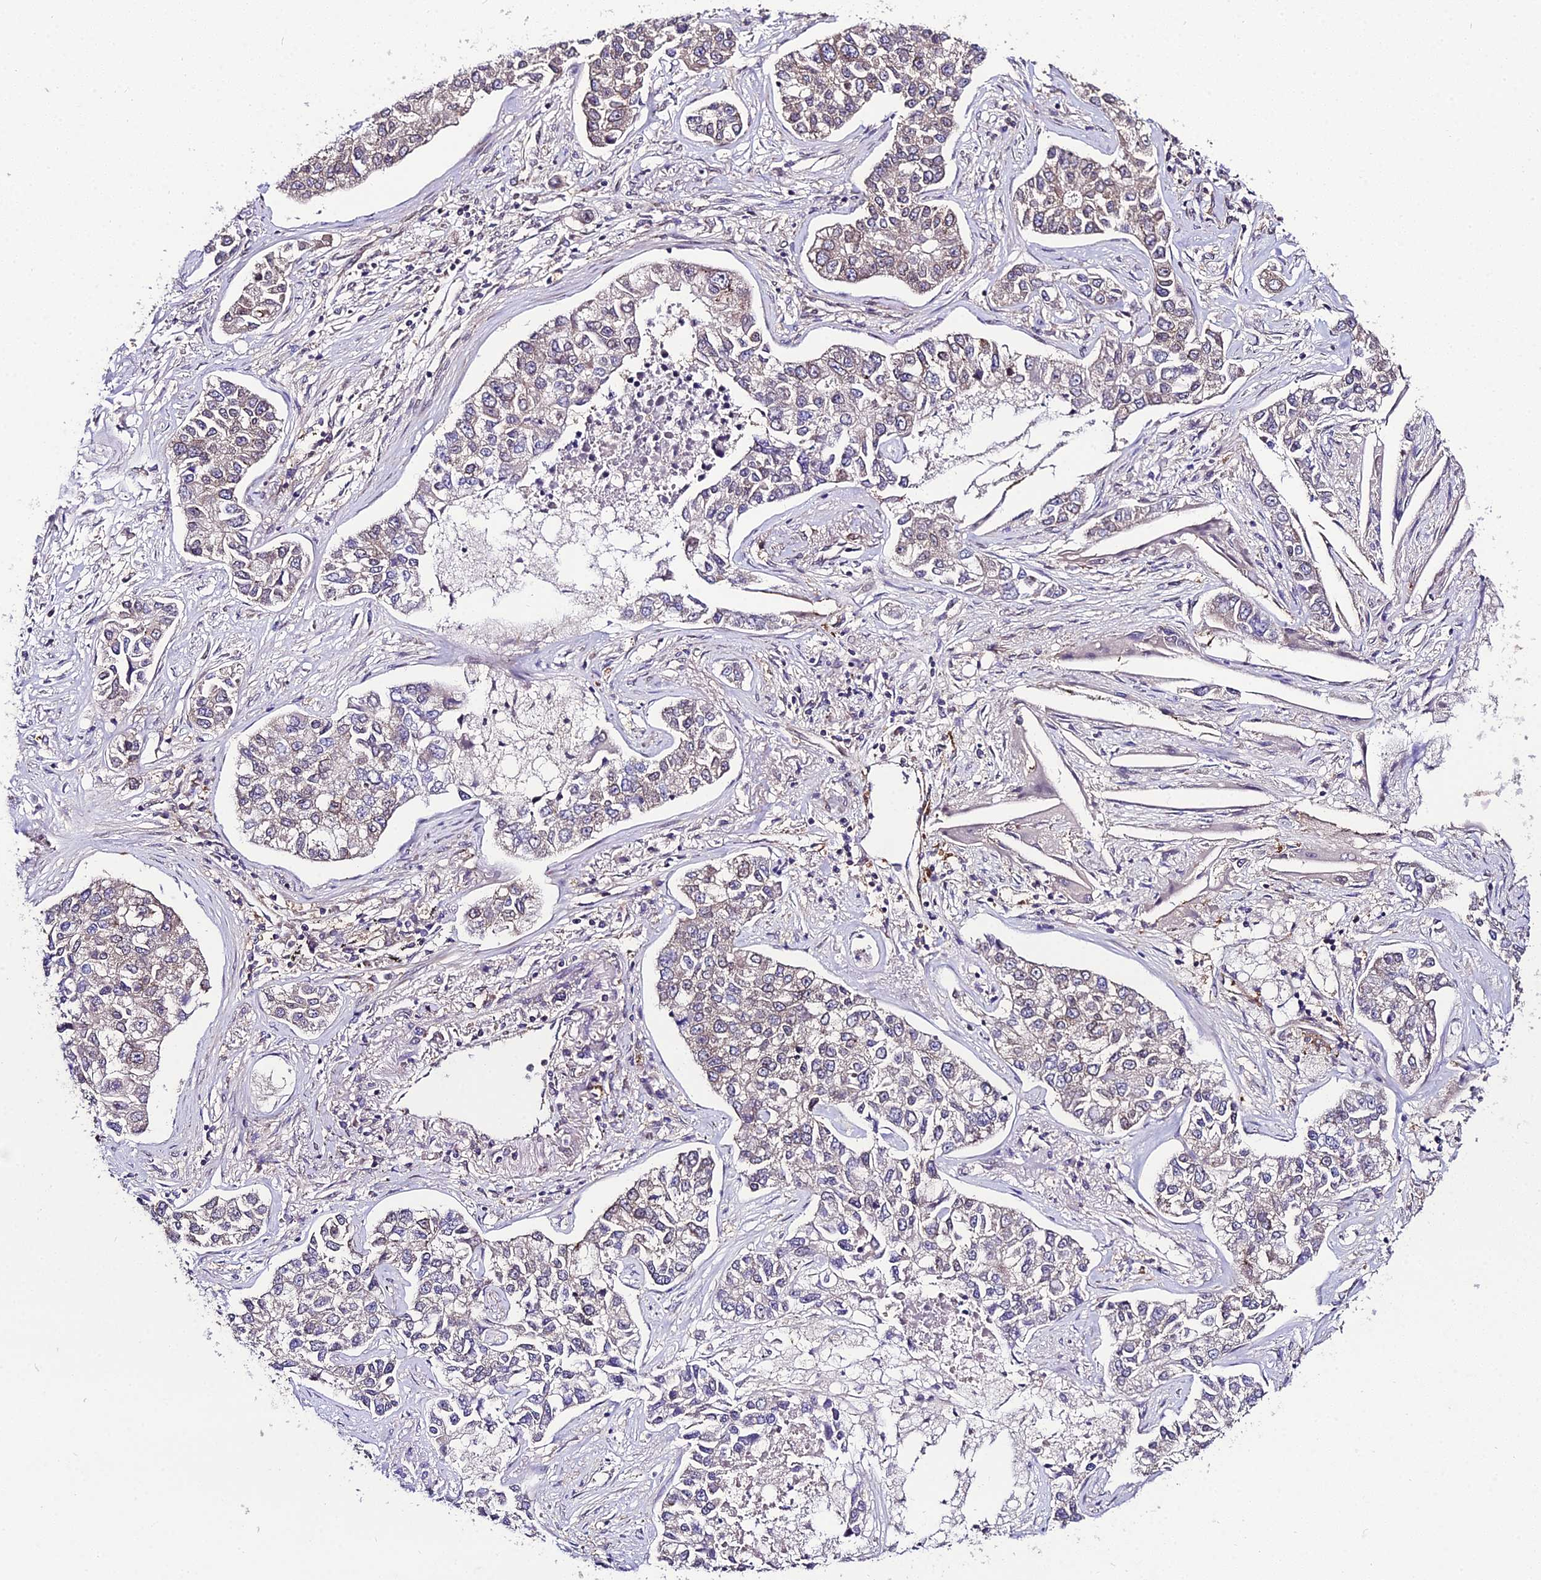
{"staining": {"intensity": "weak", "quantity": "<25%", "location": "cytoplasmic/membranous"}, "tissue": "lung cancer", "cell_type": "Tumor cells", "image_type": "cancer", "snomed": [{"axis": "morphology", "description": "Adenocarcinoma, NOS"}, {"axis": "topography", "description": "Lung"}], "caption": "Immunohistochemical staining of human lung adenocarcinoma demonstrates no significant staining in tumor cells. (DAB immunohistochemistry, high magnification).", "gene": "DDX19A", "patient": {"sex": "male", "age": 49}}